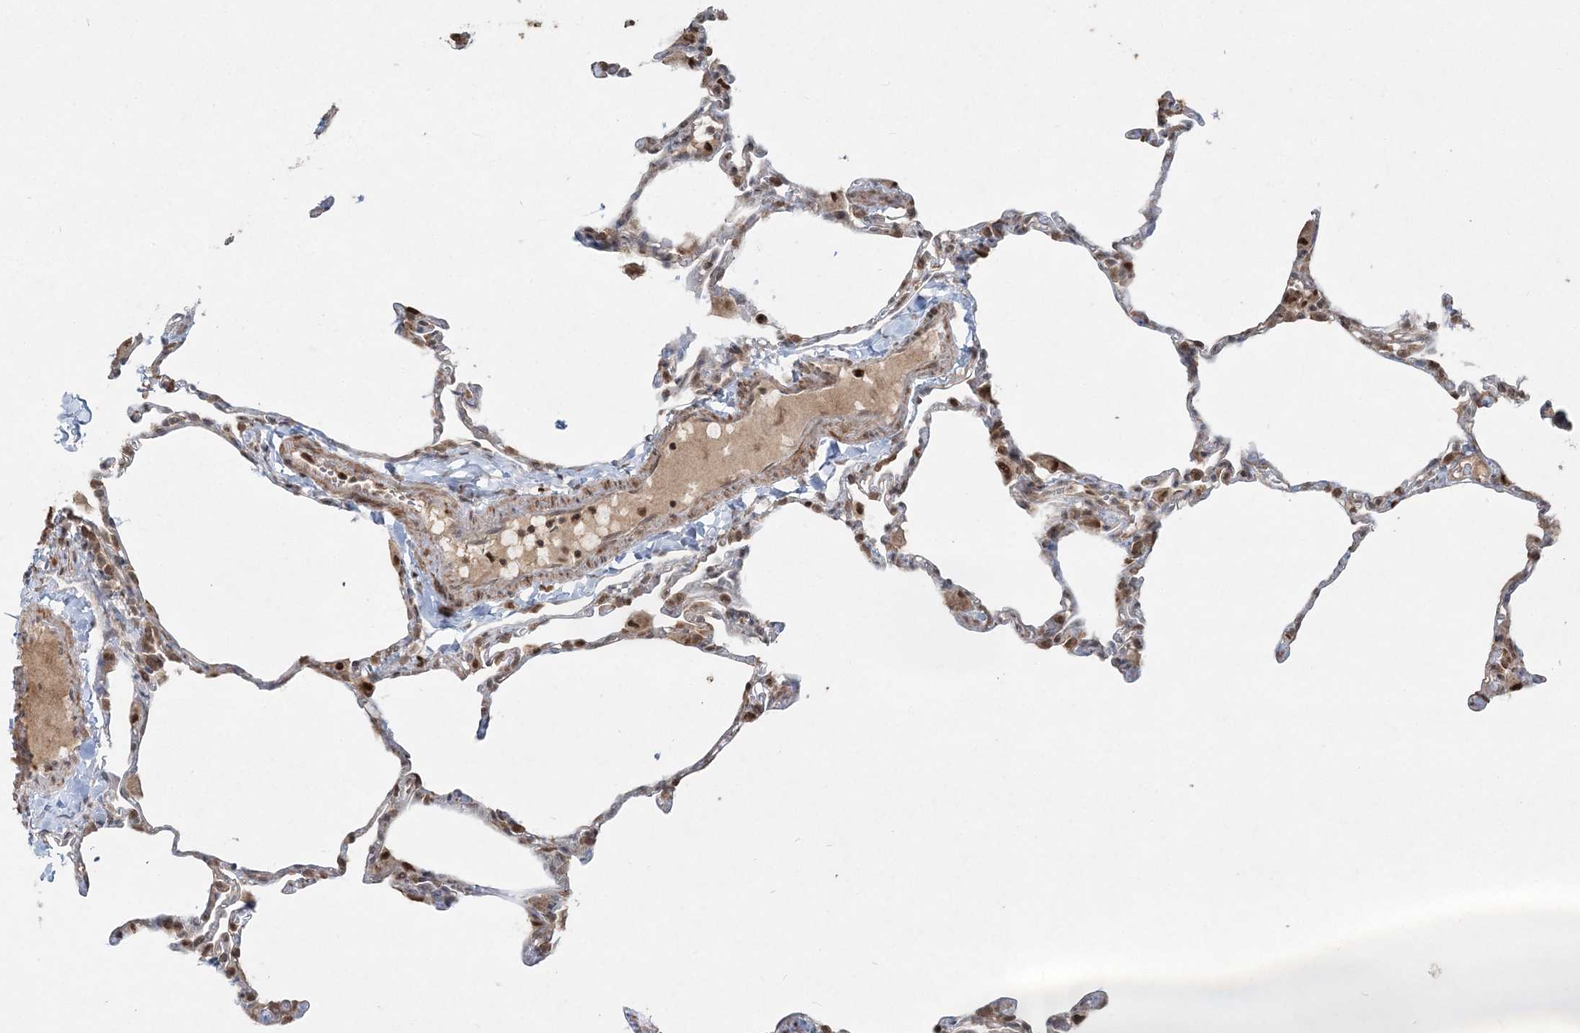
{"staining": {"intensity": "moderate", "quantity": "<25%", "location": "nuclear"}, "tissue": "lung", "cell_type": "Alveolar cells", "image_type": "normal", "snomed": [{"axis": "morphology", "description": "Normal tissue, NOS"}, {"axis": "topography", "description": "Lung"}], "caption": "Moderate nuclear expression is identified in about <25% of alveolar cells in unremarkable lung.", "gene": "SLU7", "patient": {"sex": "male", "age": 20}}